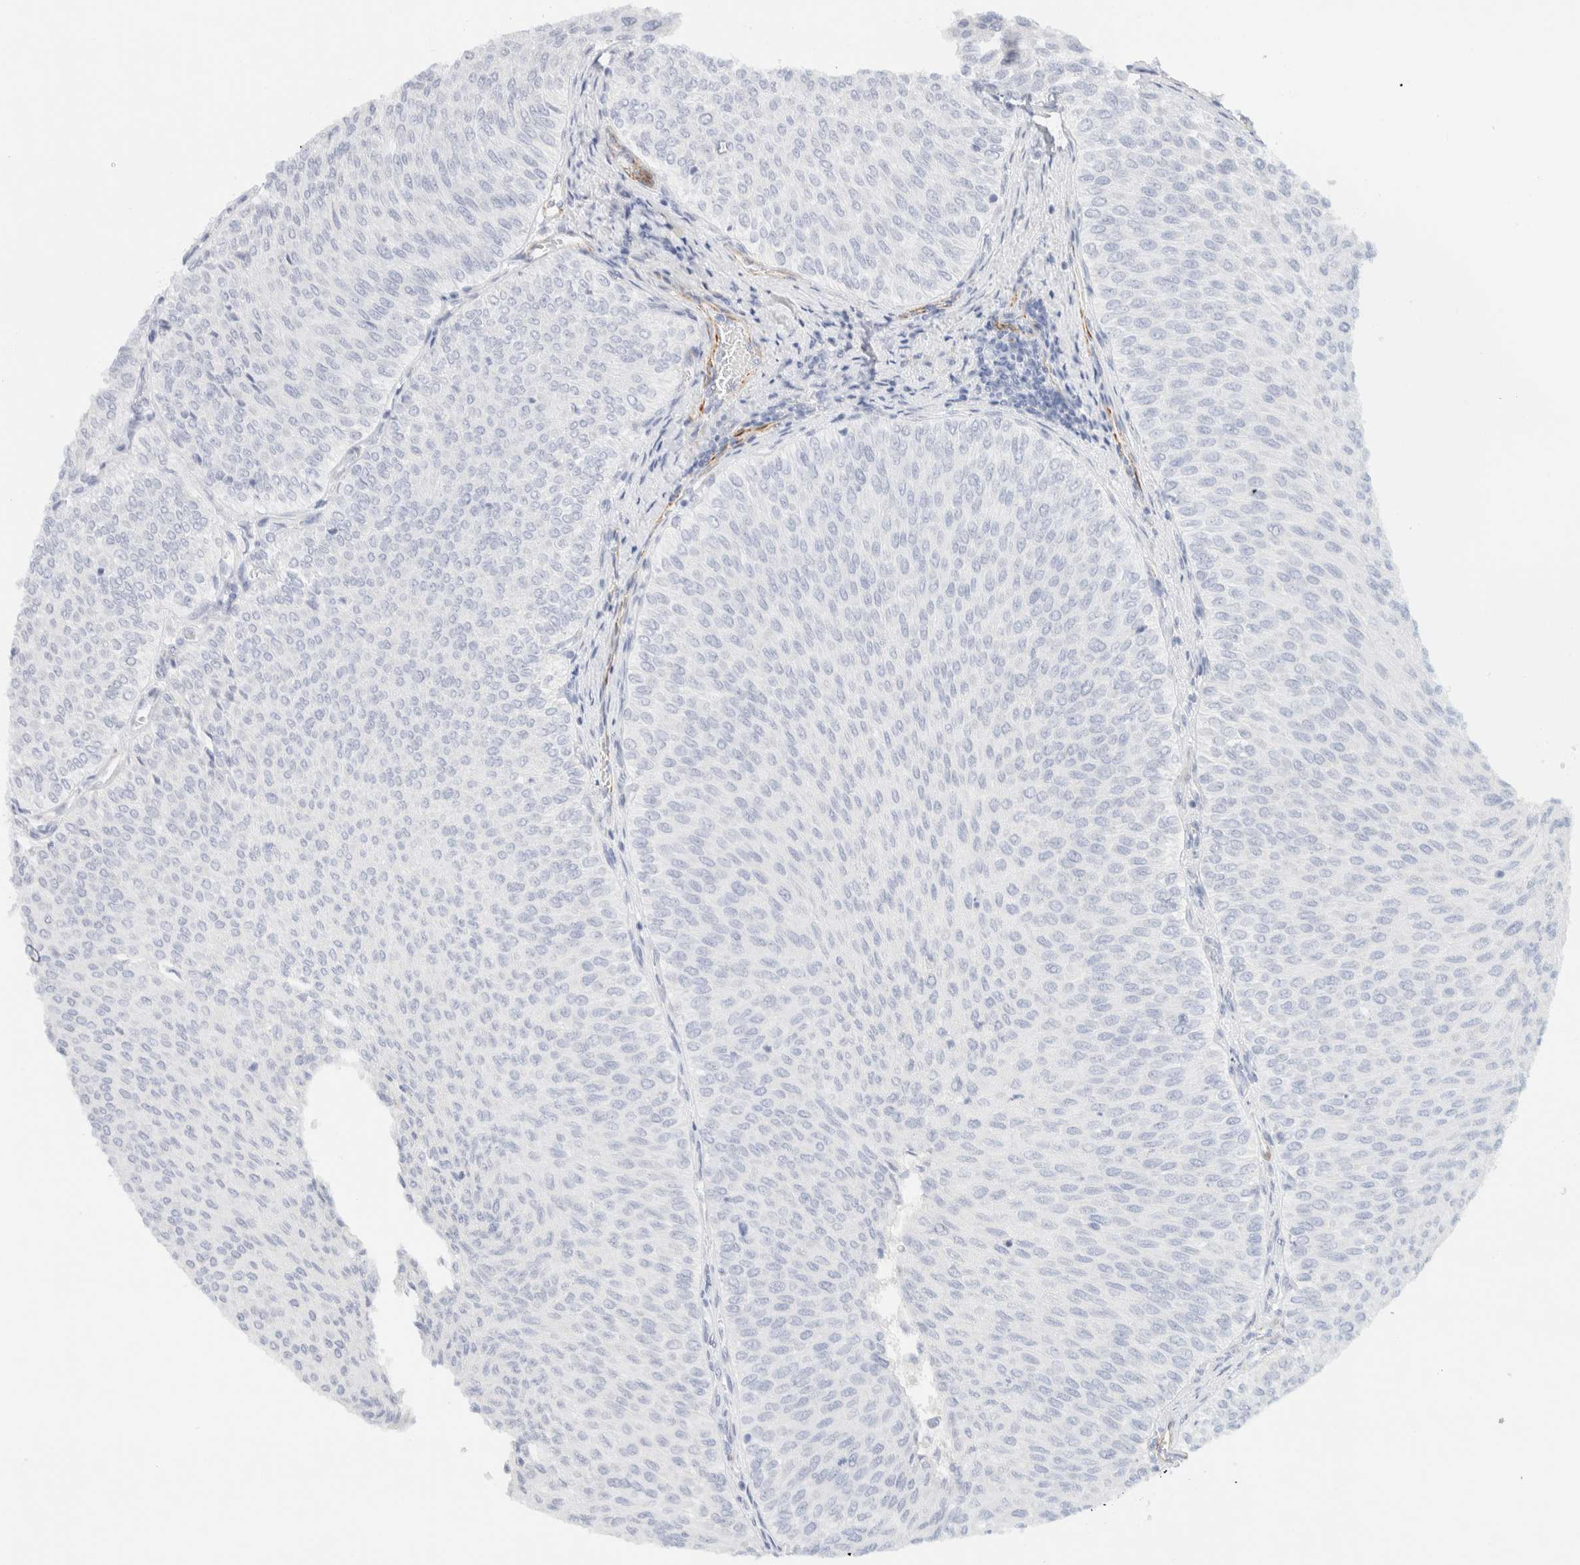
{"staining": {"intensity": "negative", "quantity": "none", "location": "none"}, "tissue": "urothelial cancer", "cell_type": "Tumor cells", "image_type": "cancer", "snomed": [{"axis": "morphology", "description": "Urothelial carcinoma, Low grade"}, {"axis": "topography", "description": "Urinary bladder"}], "caption": "Protein analysis of urothelial cancer demonstrates no significant expression in tumor cells.", "gene": "AFMID", "patient": {"sex": "male", "age": 78}}